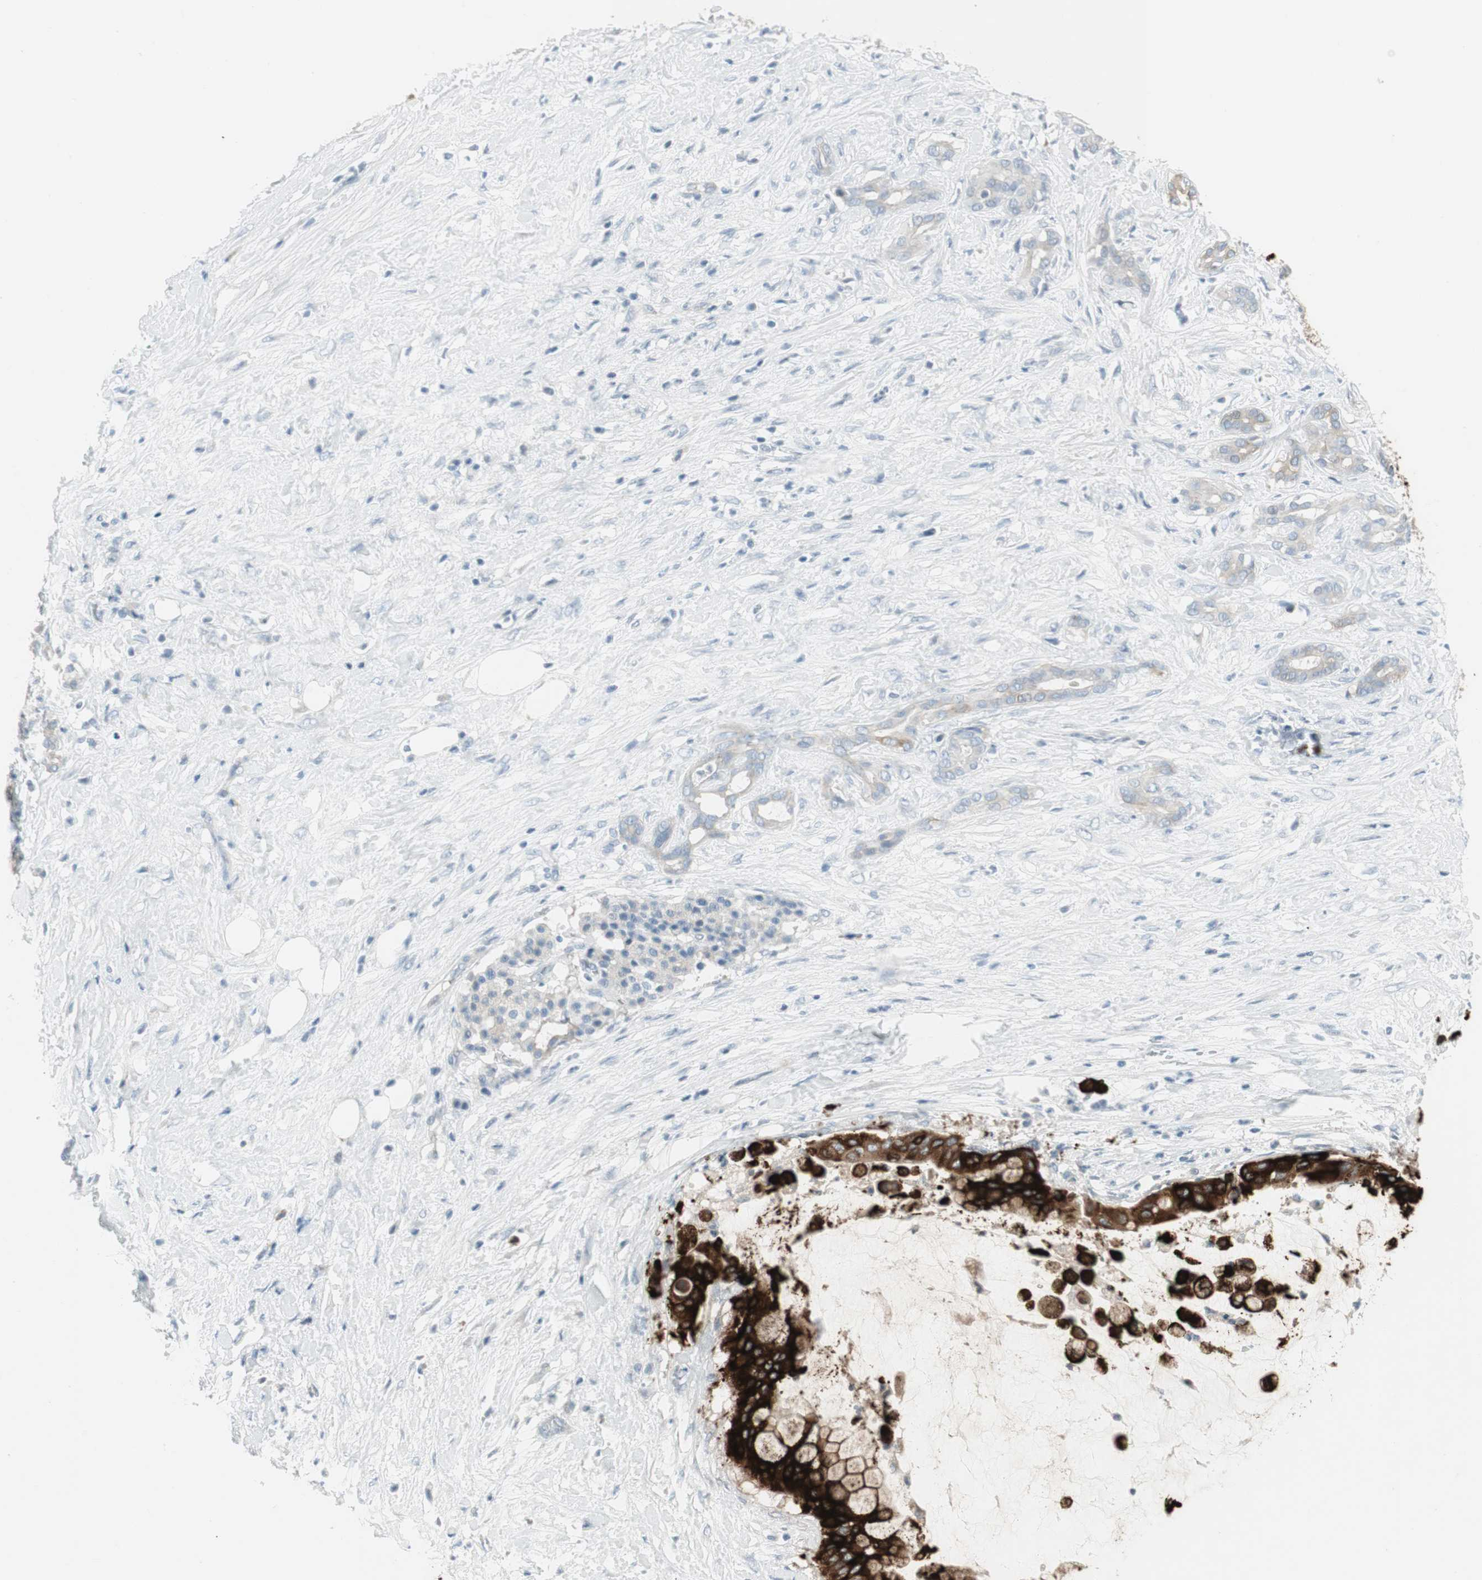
{"staining": {"intensity": "strong", "quantity": ">75%", "location": "cytoplasmic/membranous"}, "tissue": "pancreatic cancer", "cell_type": "Tumor cells", "image_type": "cancer", "snomed": [{"axis": "morphology", "description": "Adenocarcinoma, NOS"}, {"axis": "topography", "description": "Pancreas"}], "caption": "Pancreatic cancer was stained to show a protein in brown. There is high levels of strong cytoplasmic/membranous expression in about >75% of tumor cells.", "gene": "AGR2", "patient": {"sex": "male", "age": 41}}